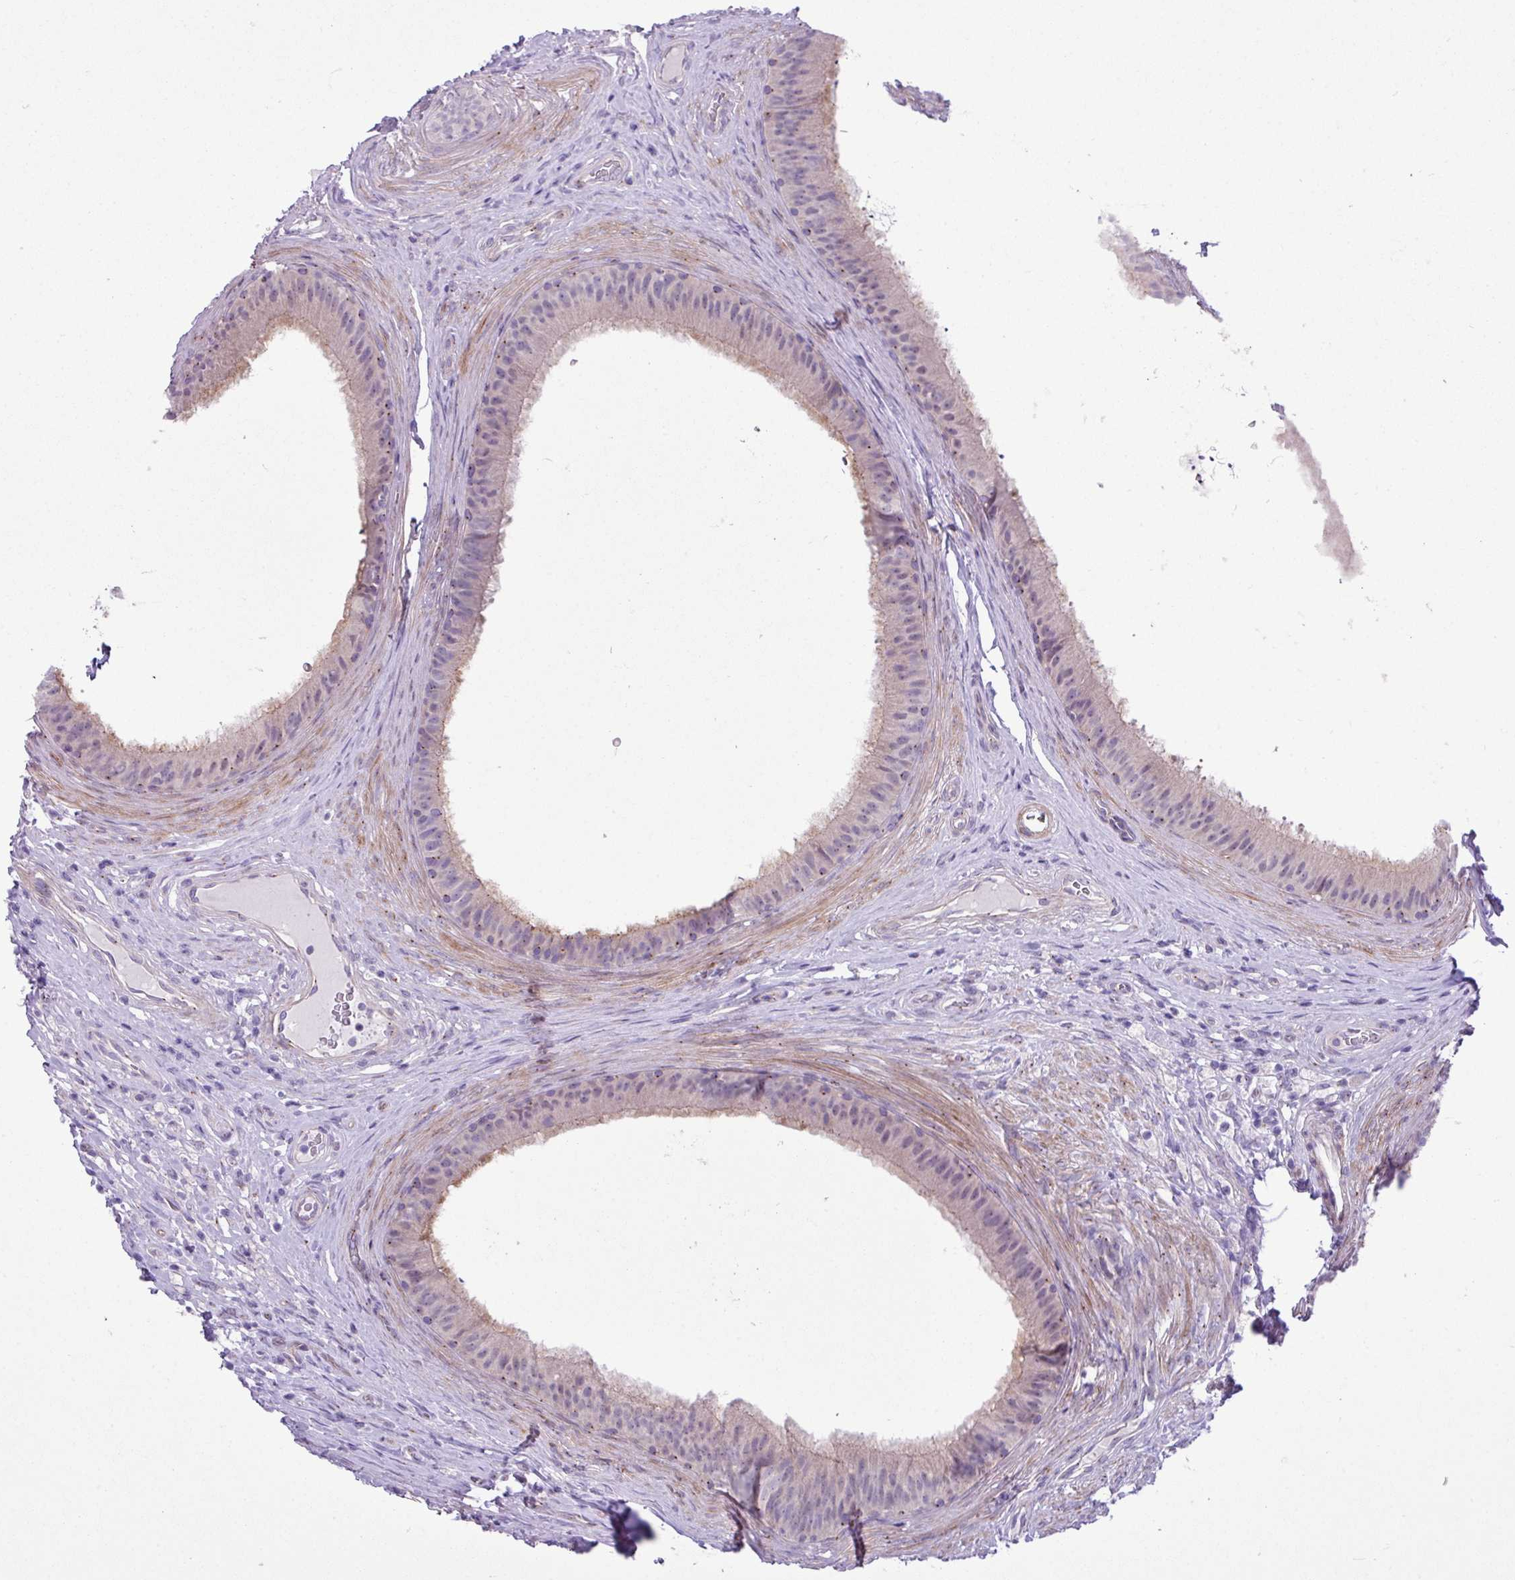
{"staining": {"intensity": "strong", "quantity": "<25%", "location": "cytoplasmic/membranous"}, "tissue": "epididymis", "cell_type": "Glandular cells", "image_type": "normal", "snomed": [{"axis": "morphology", "description": "Normal tissue, NOS"}, {"axis": "topography", "description": "Testis"}, {"axis": "topography", "description": "Epididymis"}], "caption": "Glandular cells exhibit medium levels of strong cytoplasmic/membranous staining in approximately <25% of cells in unremarkable human epididymis. The staining was performed using DAB to visualize the protein expression in brown, while the nuclei were stained in blue with hematoxylin (Magnification: 20x).", "gene": "SPINK8", "patient": {"sex": "male", "age": 41}}